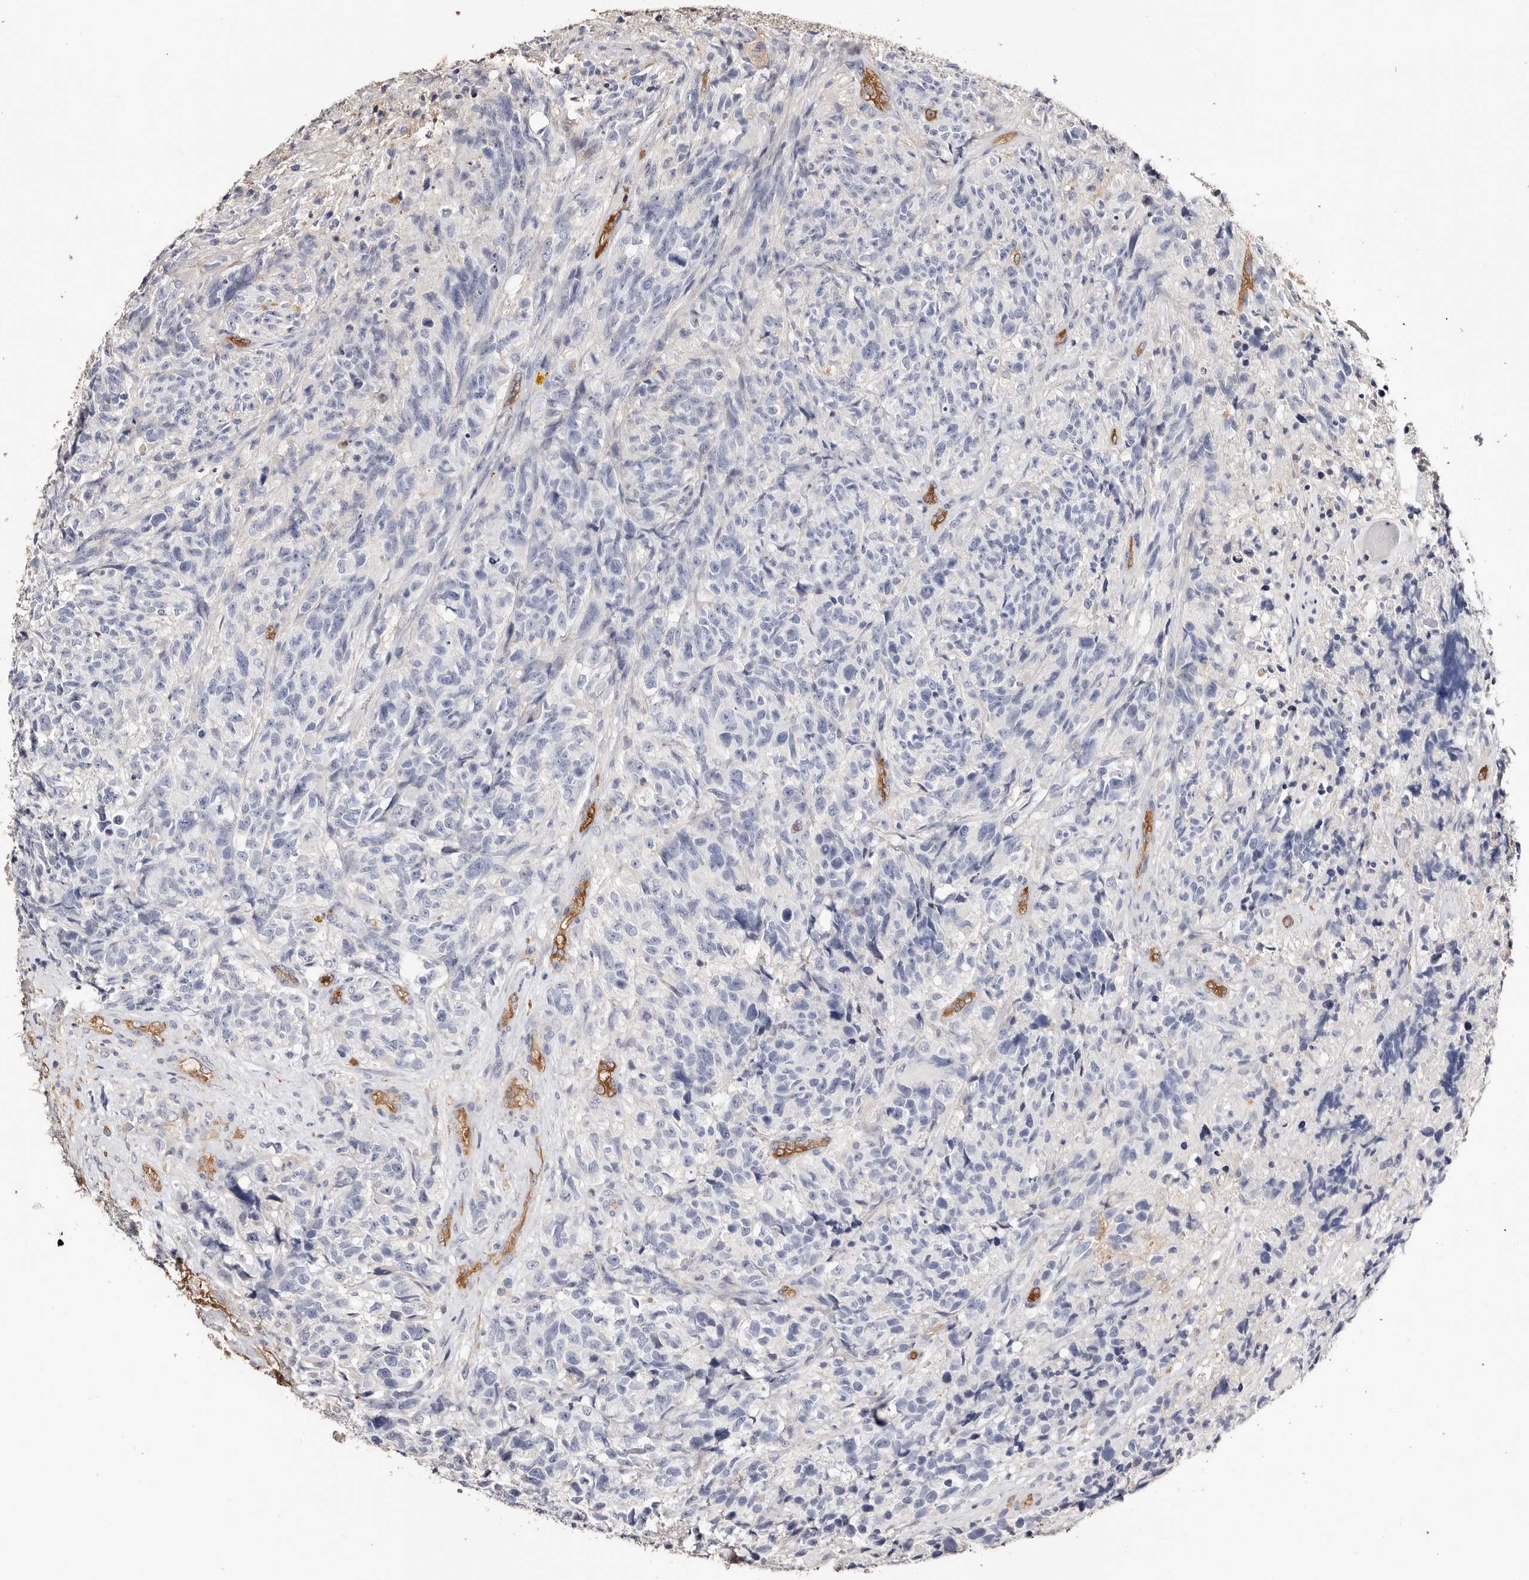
{"staining": {"intensity": "negative", "quantity": "none", "location": "none"}, "tissue": "glioma", "cell_type": "Tumor cells", "image_type": "cancer", "snomed": [{"axis": "morphology", "description": "Glioma, malignant, High grade"}, {"axis": "topography", "description": "Brain"}], "caption": "The IHC histopathology image has no significant expression in tumor cells of malignant high-grade glioma tissue. The staining is performed using DAB (3,3'-diaminobenzidine) brown chromogen with nuclei counter-stained in using hematoxylin.", "gene": "TGM2", "patient": {"sex": "male", "age": 69}}